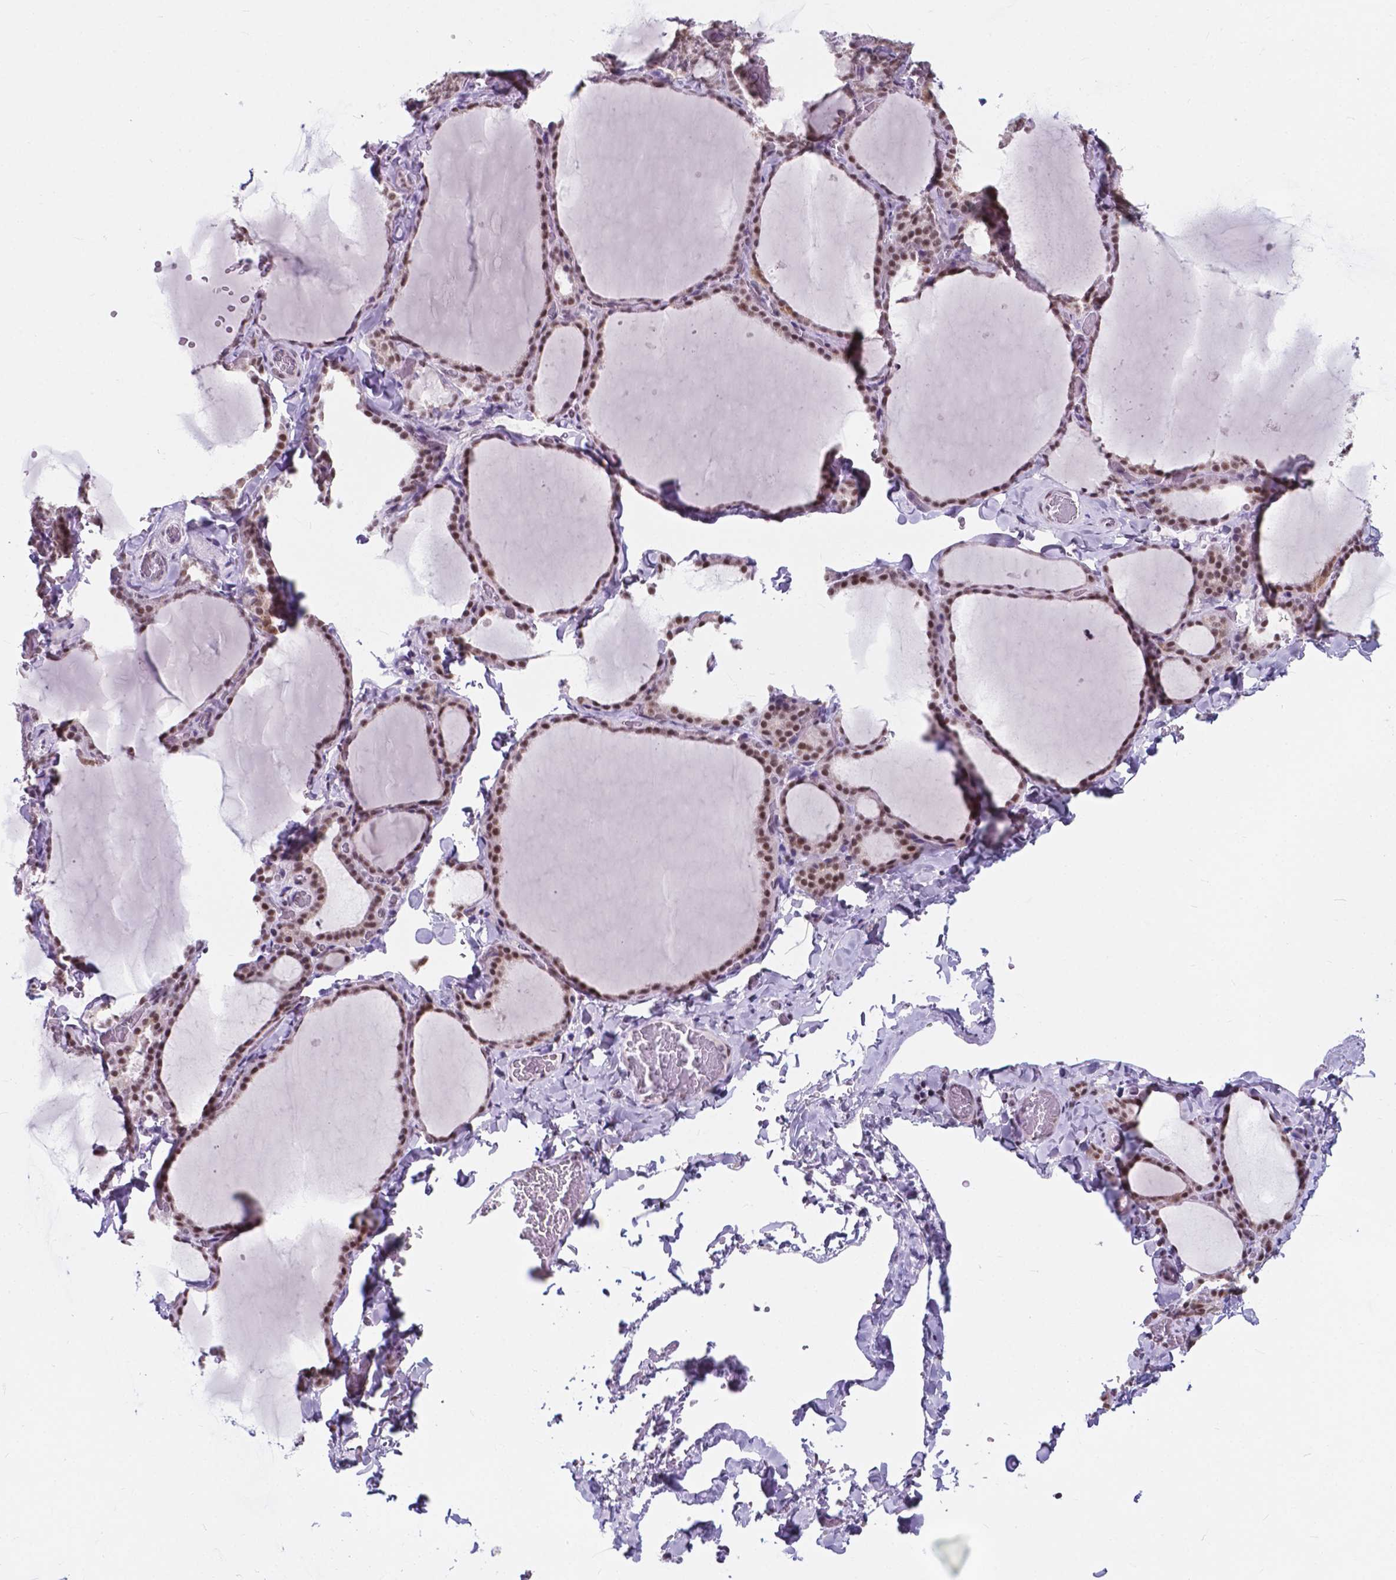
{"staining": {"intensity": "moderate", "quantity": ">75%", "location": "nuclear"}, "tissue": "thyroid gland", "cell_type": "Glandular cells", "image_type": "normal", "snomed": [{"axis": "morphology", "description": "Normal tissue, NOS"}, {"axis": "topography", "description": "Thyroid gland"}], "caption": "Immunohistochemistry (DAB (3,3'-diaminobenzidine)) staining of benign human thyroid gland demonstrates moderate nuclear protein staining in approximately >75% of glandular cells.", "gene": "BCAS2", "patient": {"sex": "female", "age": 22}}